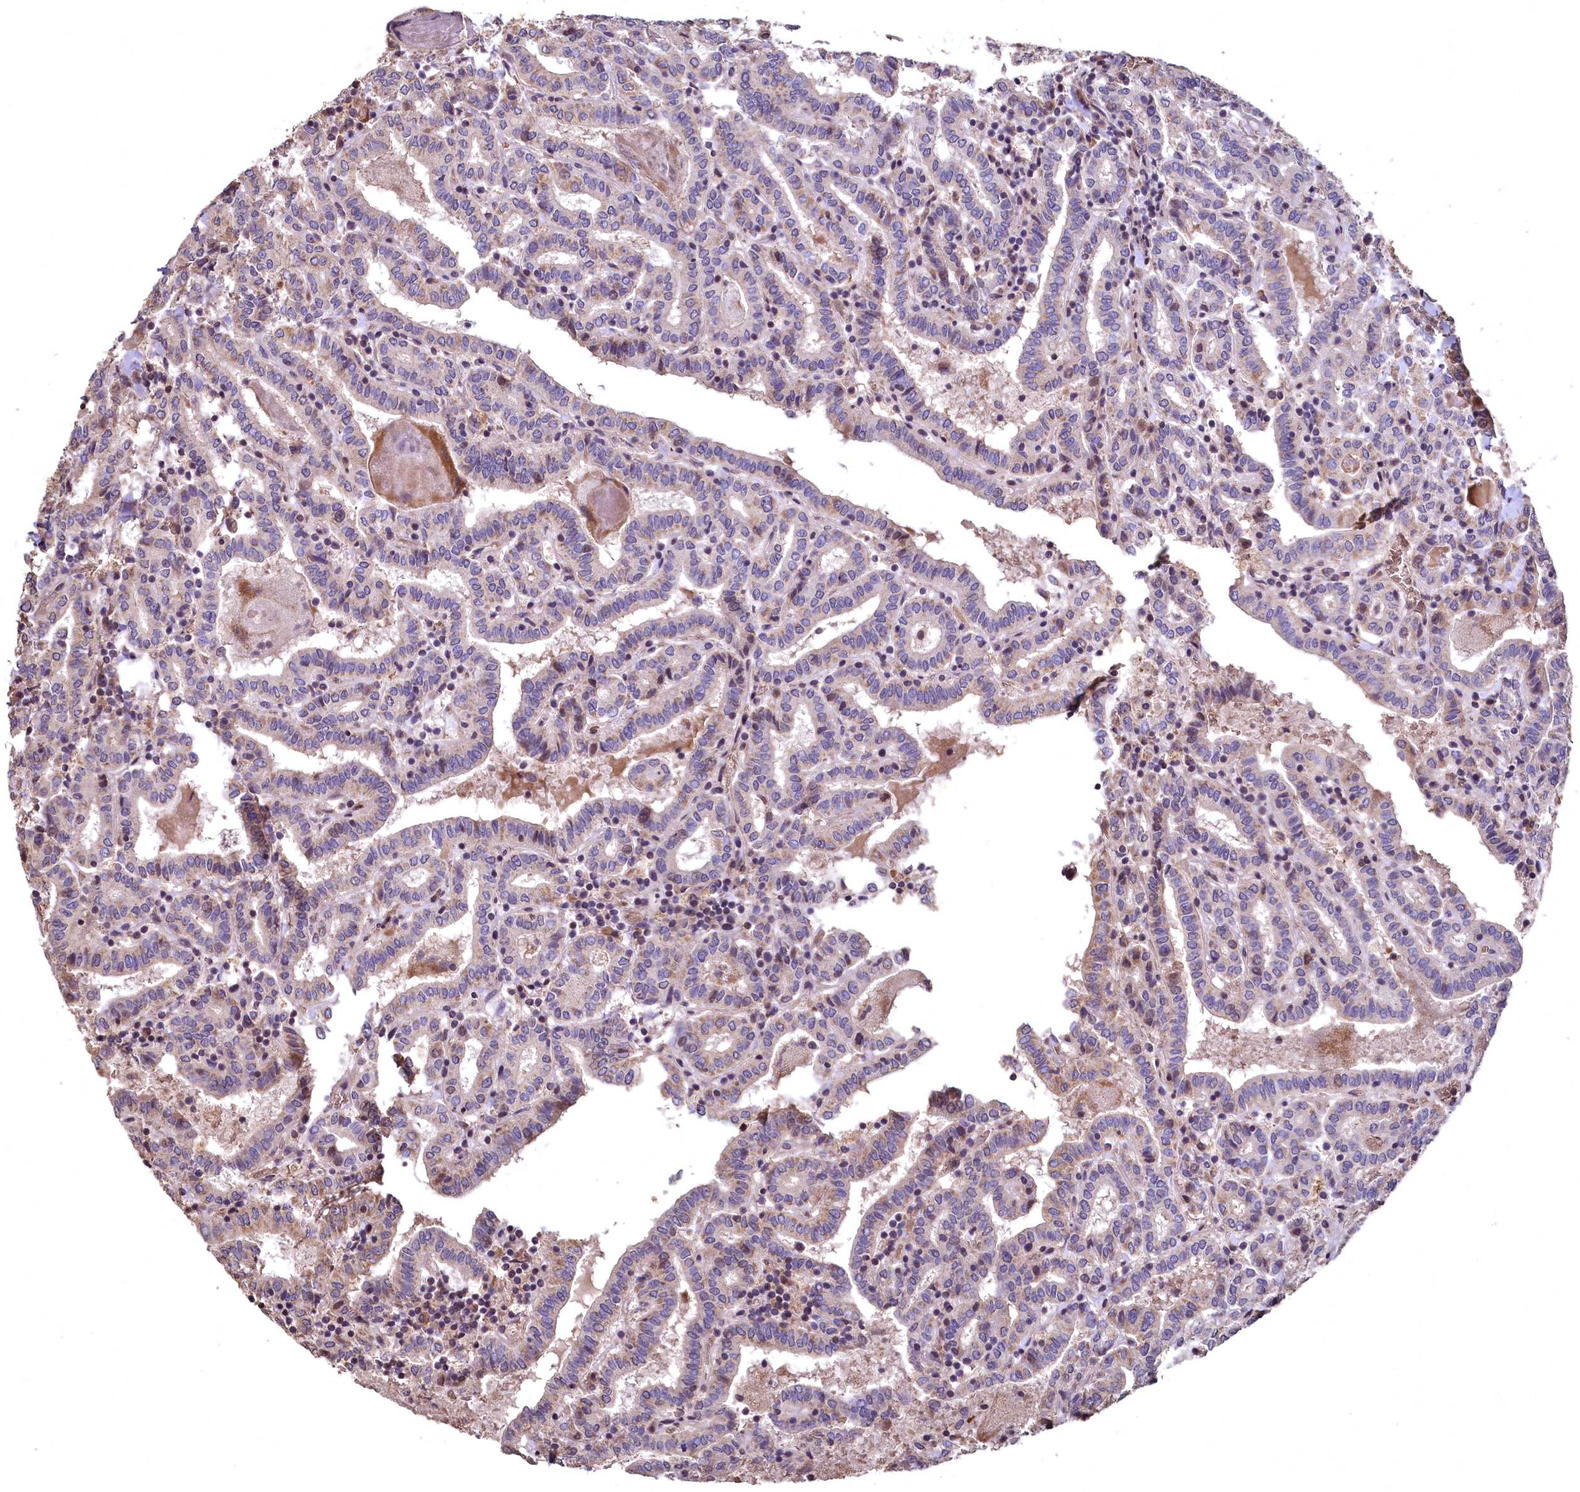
{"staining": {"intensity": "weak", "quantity": "<25%", "location": "cytoplasmic/membranous"}, "tissue": "thyroid cancer", "cell_type": "Tumor cells", "image_type": "cancer", "snomed": [{"axis": "morphology", "description": "Papillary adenocarcinoma, NOS"}, {"axis": "topography", "description": "Thyroid gland"}], "caption": "Tumor cells are negative for protein expression in human papillary adenocarcinoma (thyroid). (DAB immunohistochemistry (IHC) with hematoxylin counter stain).", "gene": "SPTA1", "patient": {"sex": "female", "age": 72}}